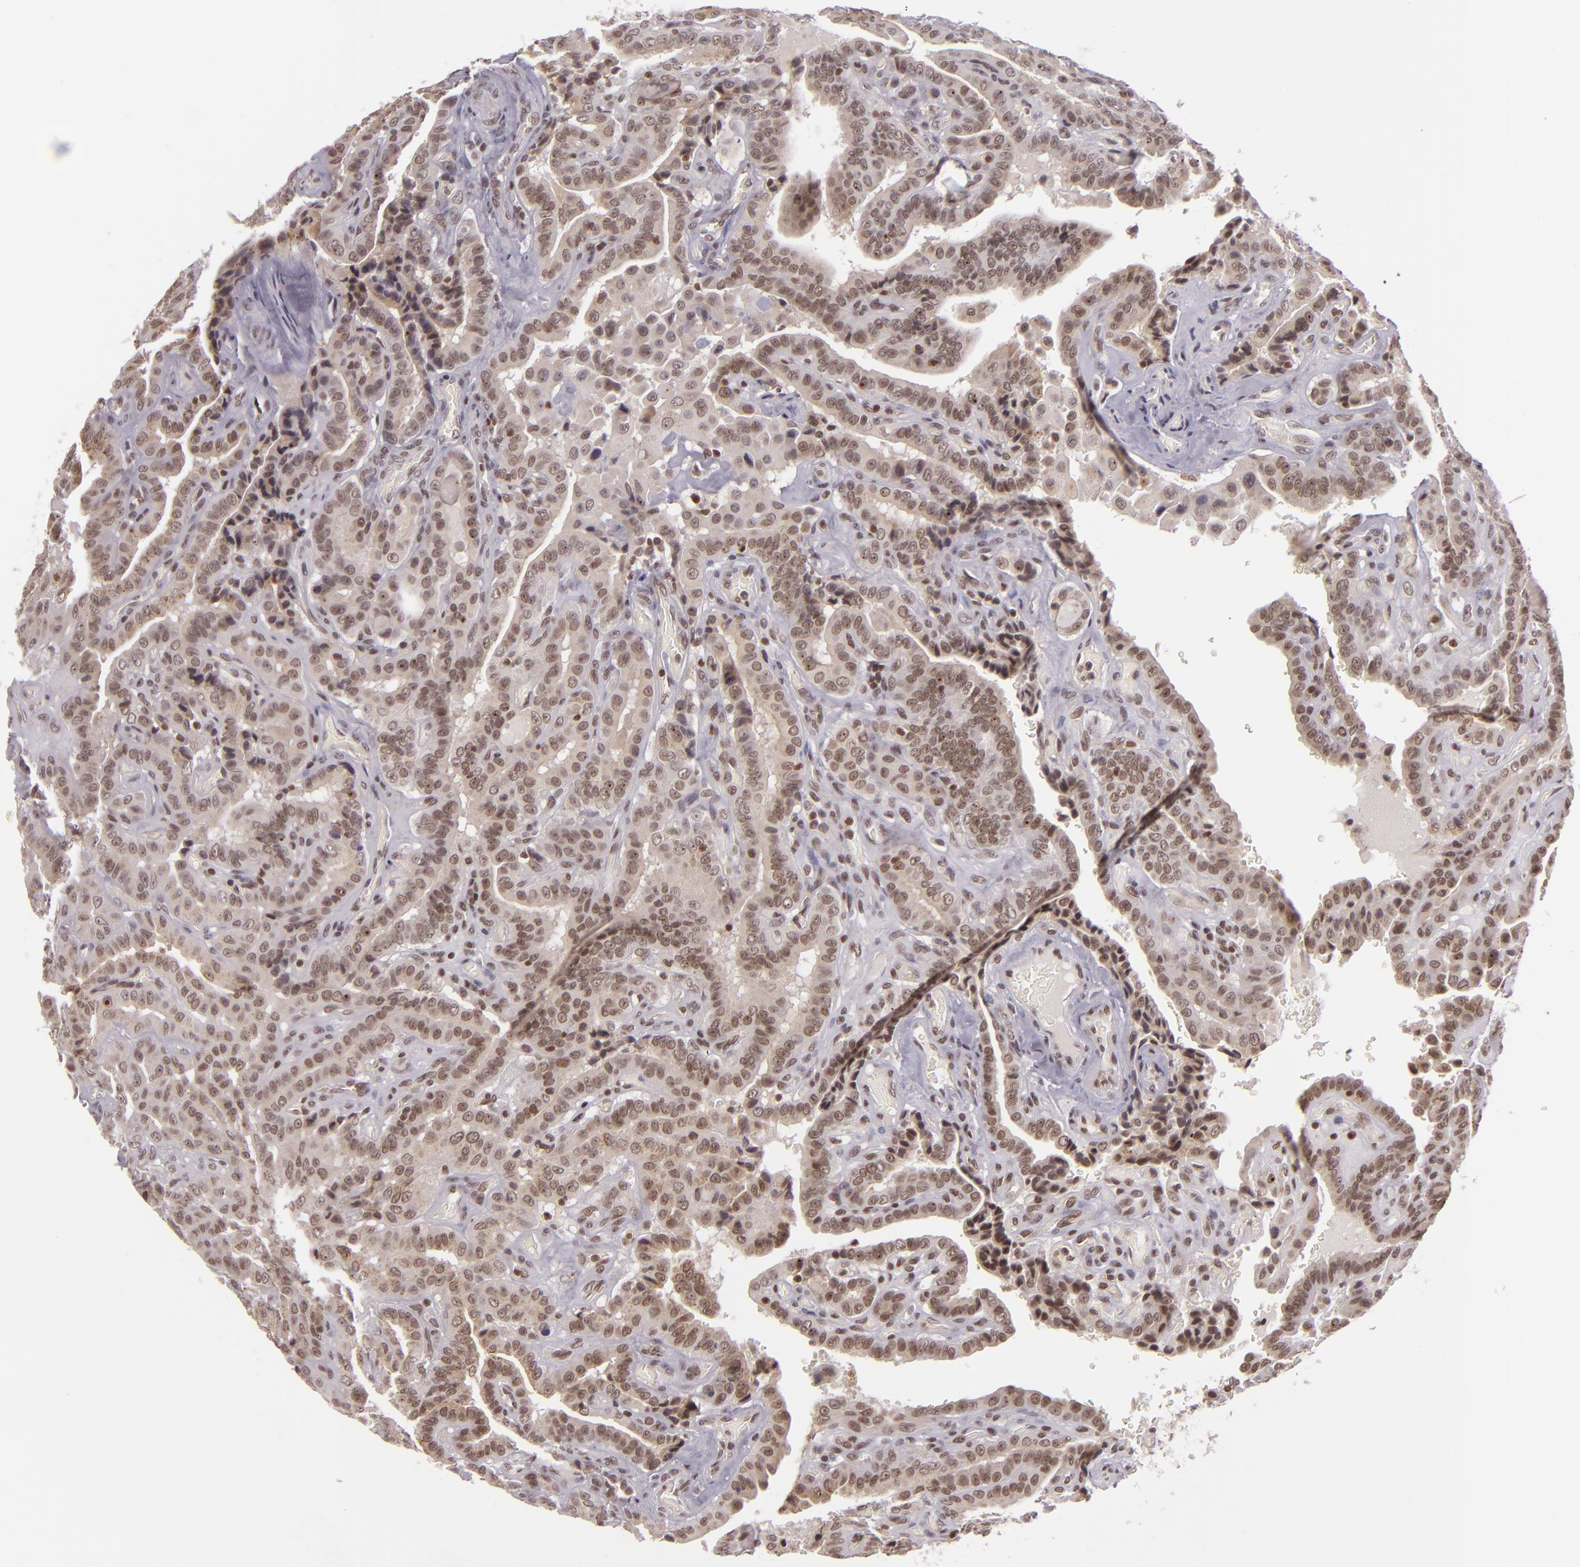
{"staining": {"intensity": "moderate", "quantity": ">75%", "location": "nuclear"}, "tissue": "thyroid cancer", "cell_type": "Tumor cells", "image_type": "cancer", "snomed": [{"axis": "morphology", "description": "Papillary adenocarcinoma, NOS"}, {"axis": "topography", "description": "Thyroid gland"}], "caption": "Papillary adenocarcinoma (thyroid) tissue exhibits moderate nuclear expression in approximately >75% of tumor cells", "gene": "ZFX", "patient": {"sex": "male", "age": 87}}